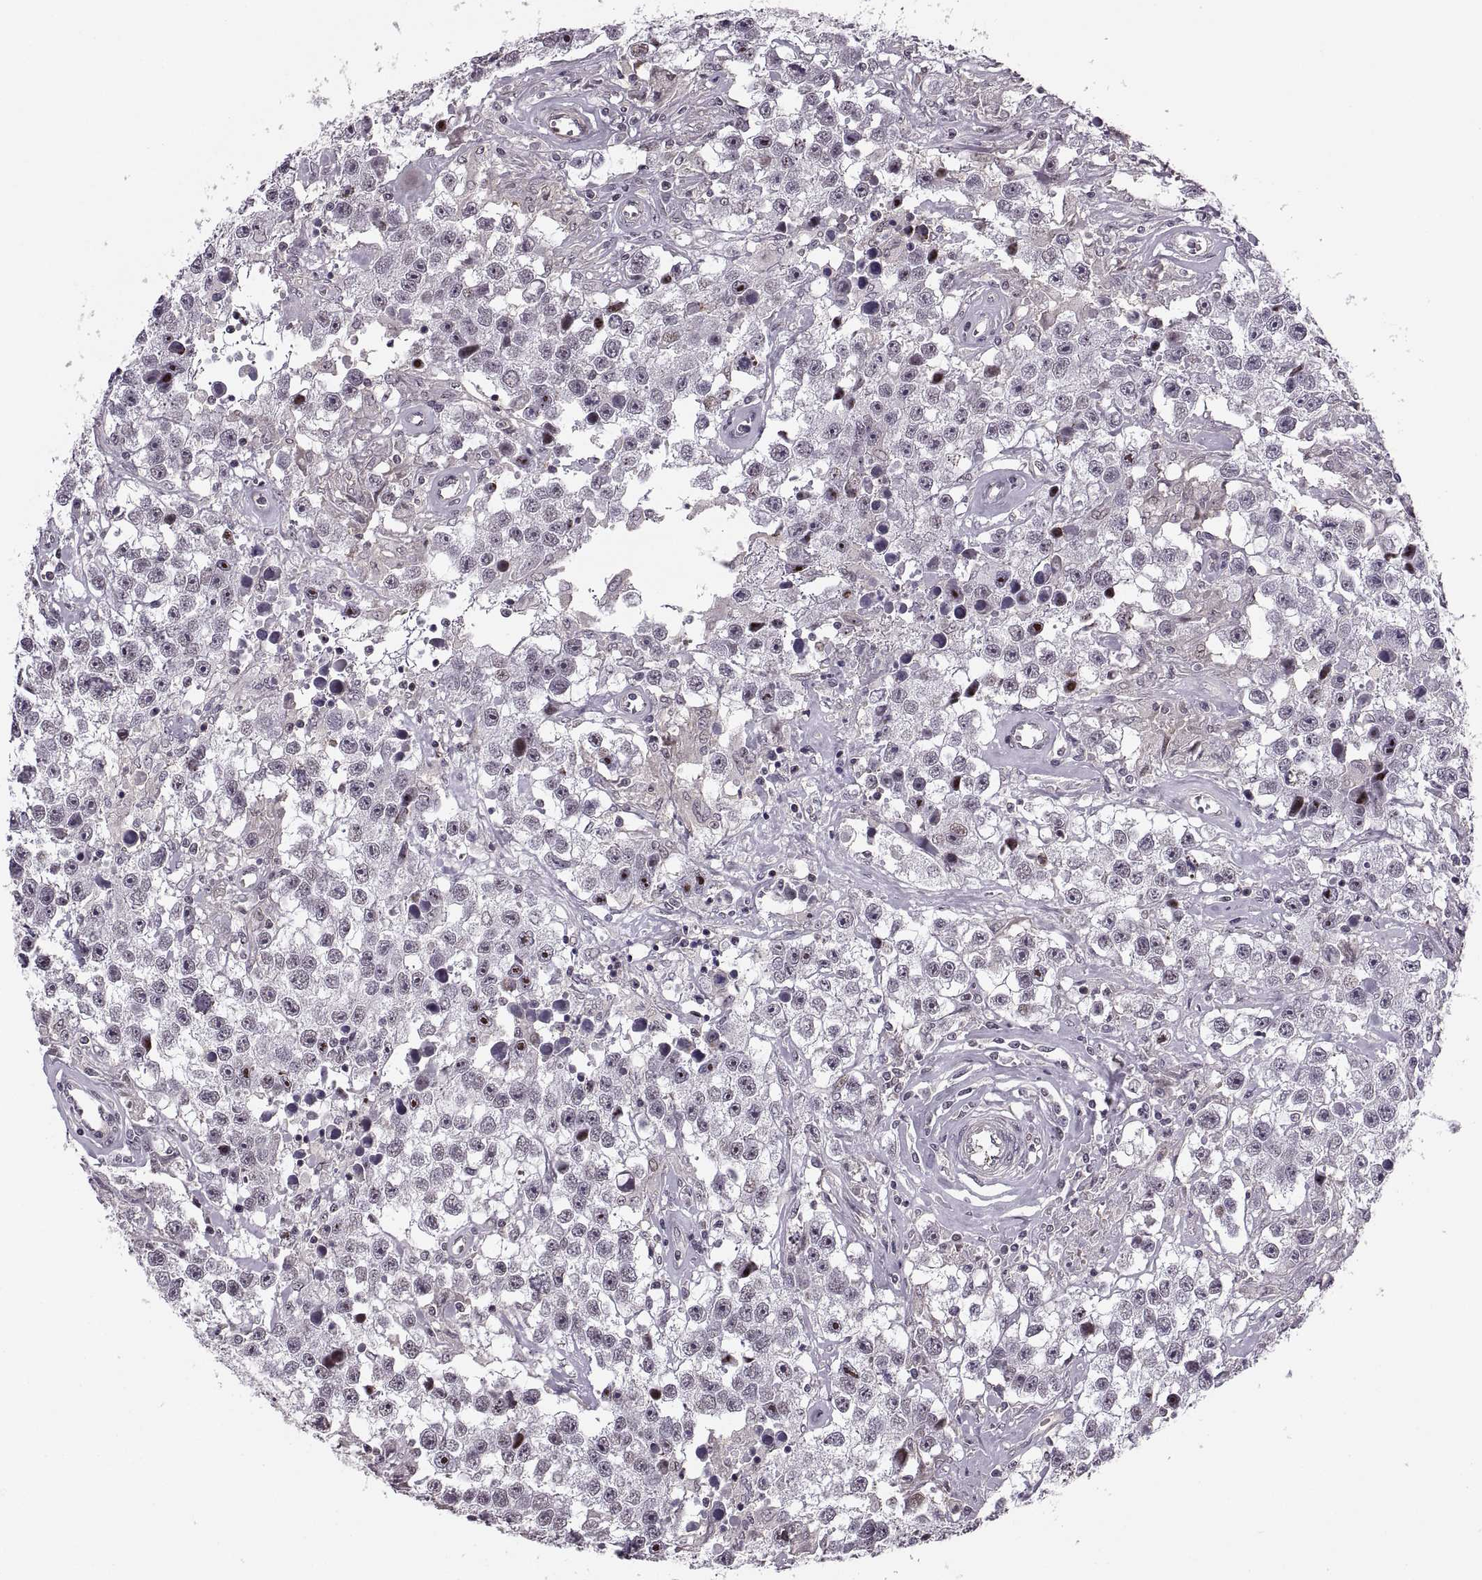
{"staining": {"intensity": "weak", "quantity": "<25%", "location": "nuclear"}, "tissue": "testis cancer", "cell_type": "Tumor cells", "image_type": "cancer", "snomed": [{"axis": "morphology", "description": "Seminoma, NOS"}, {"axis": "topography", "description": "Testis"}], "caption": "A high-resolution histopathology image shows IHC staining of testis seminoma, which exhibits no significant staining in tumor cells.", "gene": "LUZP2", "patient": {"sex": "male", "age": 43}}